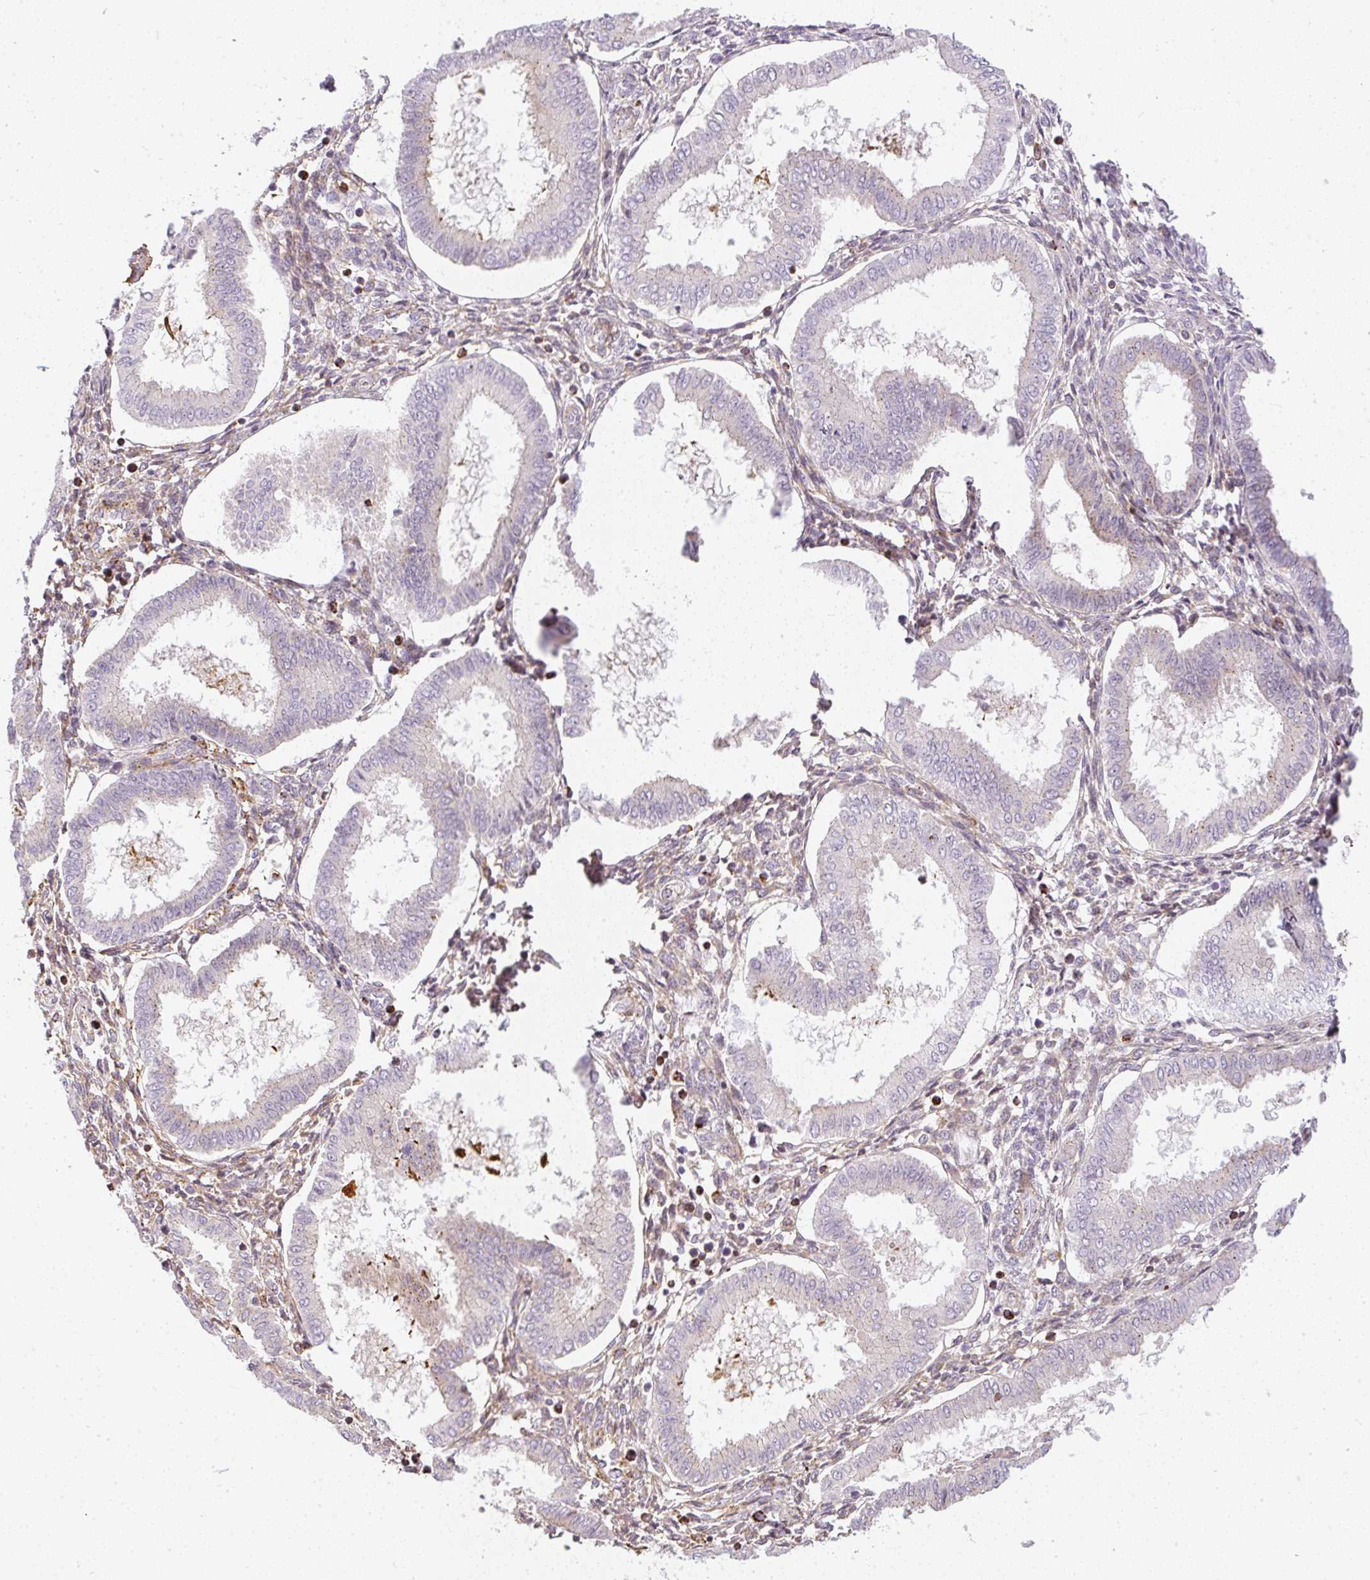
{"staining": {"intensity": "moderate", "quantity": "<25%", "location": "cytoplasmic/membranous"}, "tissue": "endometrium", "cell_type": "Cells in endometrial stroma", "image_type": "normal", "snomed": [{"axis": "morphology", "description": "Normal tissue, NOS"}, {"axis": "topography", "description": "Endometrium"}], "caption": "Immunohistochemical staining of unremarkable human endometrium reveals <25% levels of moderate cytoplasmic/membranous protein staining in about <25% of cells in endometrial stroma.", "gene": "SULF1", "patient": {"sex": "female", "age": 24}}